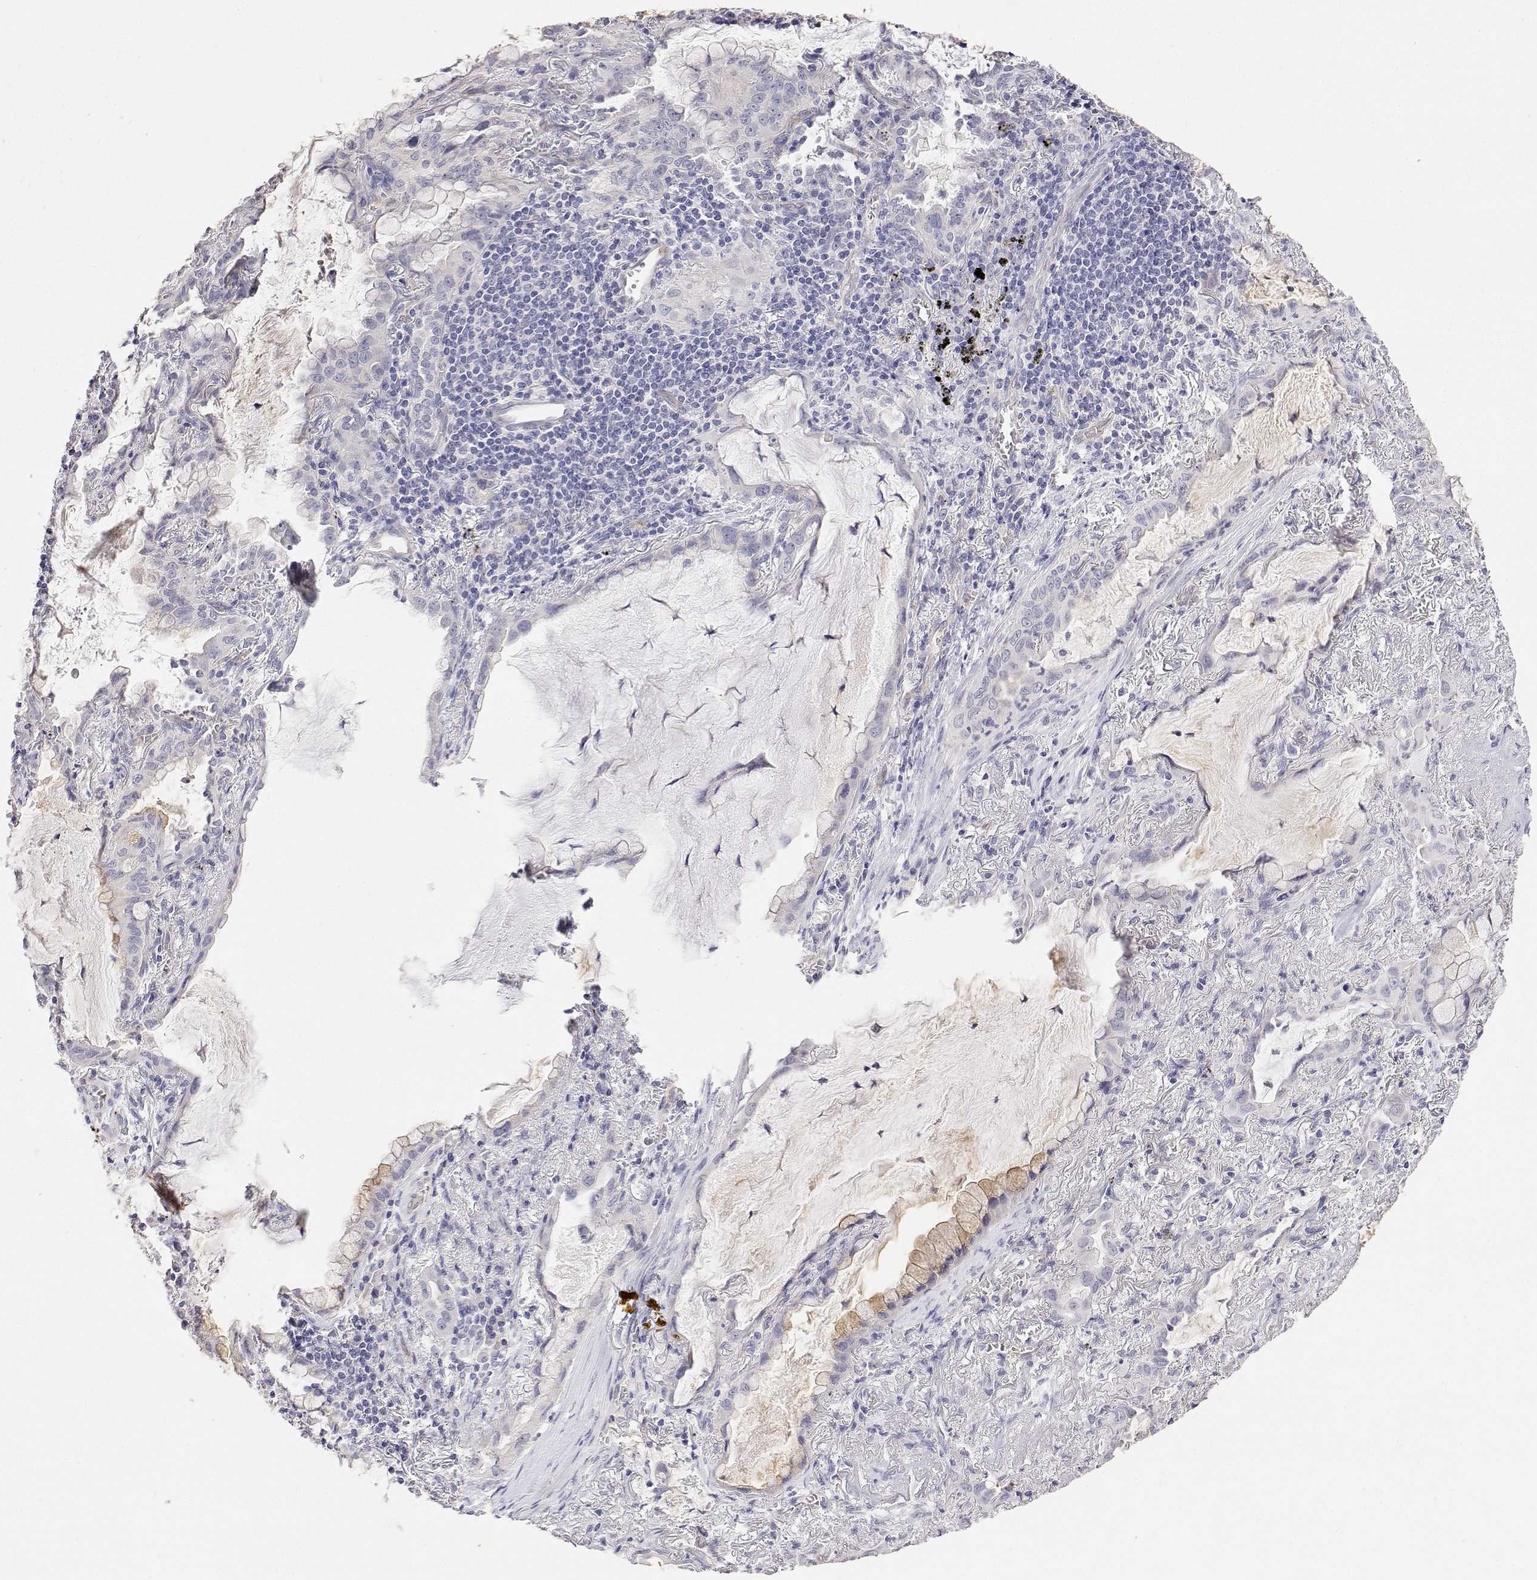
{"staining": {"intensity": "negative", "quantity": "none", "location": "none"}, "tissue": "lung cancer", "cell_type": "Tumor cells", "image_type": "cancer", "snomed": [{"axis": "morphology", "description": "Adenocarcinoma, NOS"}, {"axis": "topography", "description": "Lung"}], "caption": "IHC image of neoplastic tissue: human lung adenocarcinoma stained with DAB demonstrates no significant protein staining in tumor cells. (Immunohistochemistry (ihc), brightfield microscopy, high magnification).", "gene": "PLCB1", "patient": {"sex": "male", "age": 65}}